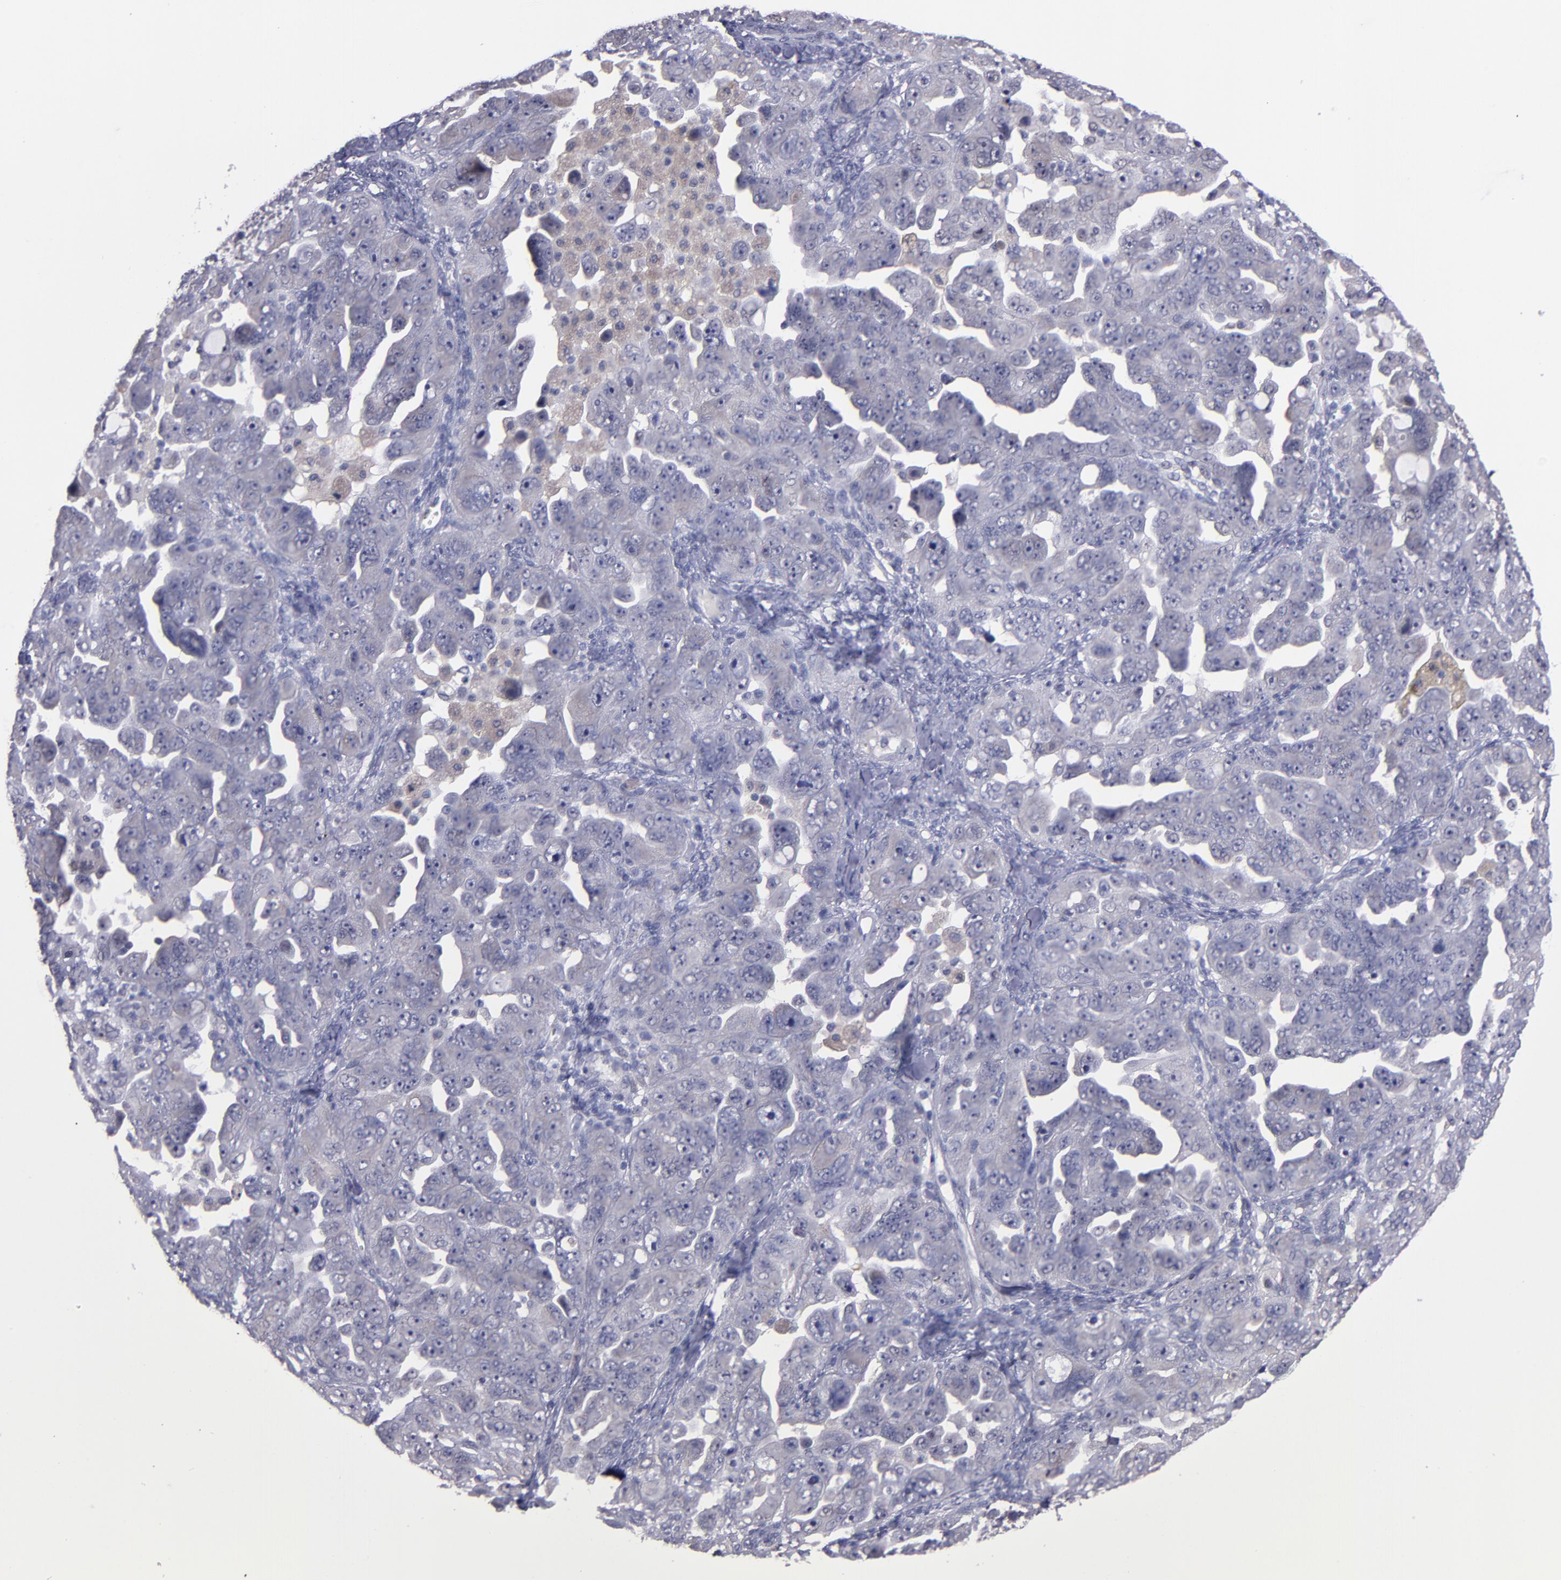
{"staining": {"intensity": "weak", "quantity": "<25%", "location": "cytoplasmic/membranous"}, "tissue": "ovarian cancer", "cell_type": "Tumor cells", "image_type": "cancer", "snomed": [{"axis": "morphology", "description": "Cystadenocarcinoma, serous, NOS"}, {"axis": "topography", "description": "Ovary"}], "caption": "Histopathology image shows no significant protein expression in tumor cells of serous cystadenocarcinoma (ovarian).", "gene": "OTUB2", "patient": {"sex": "female", "age": 66}}